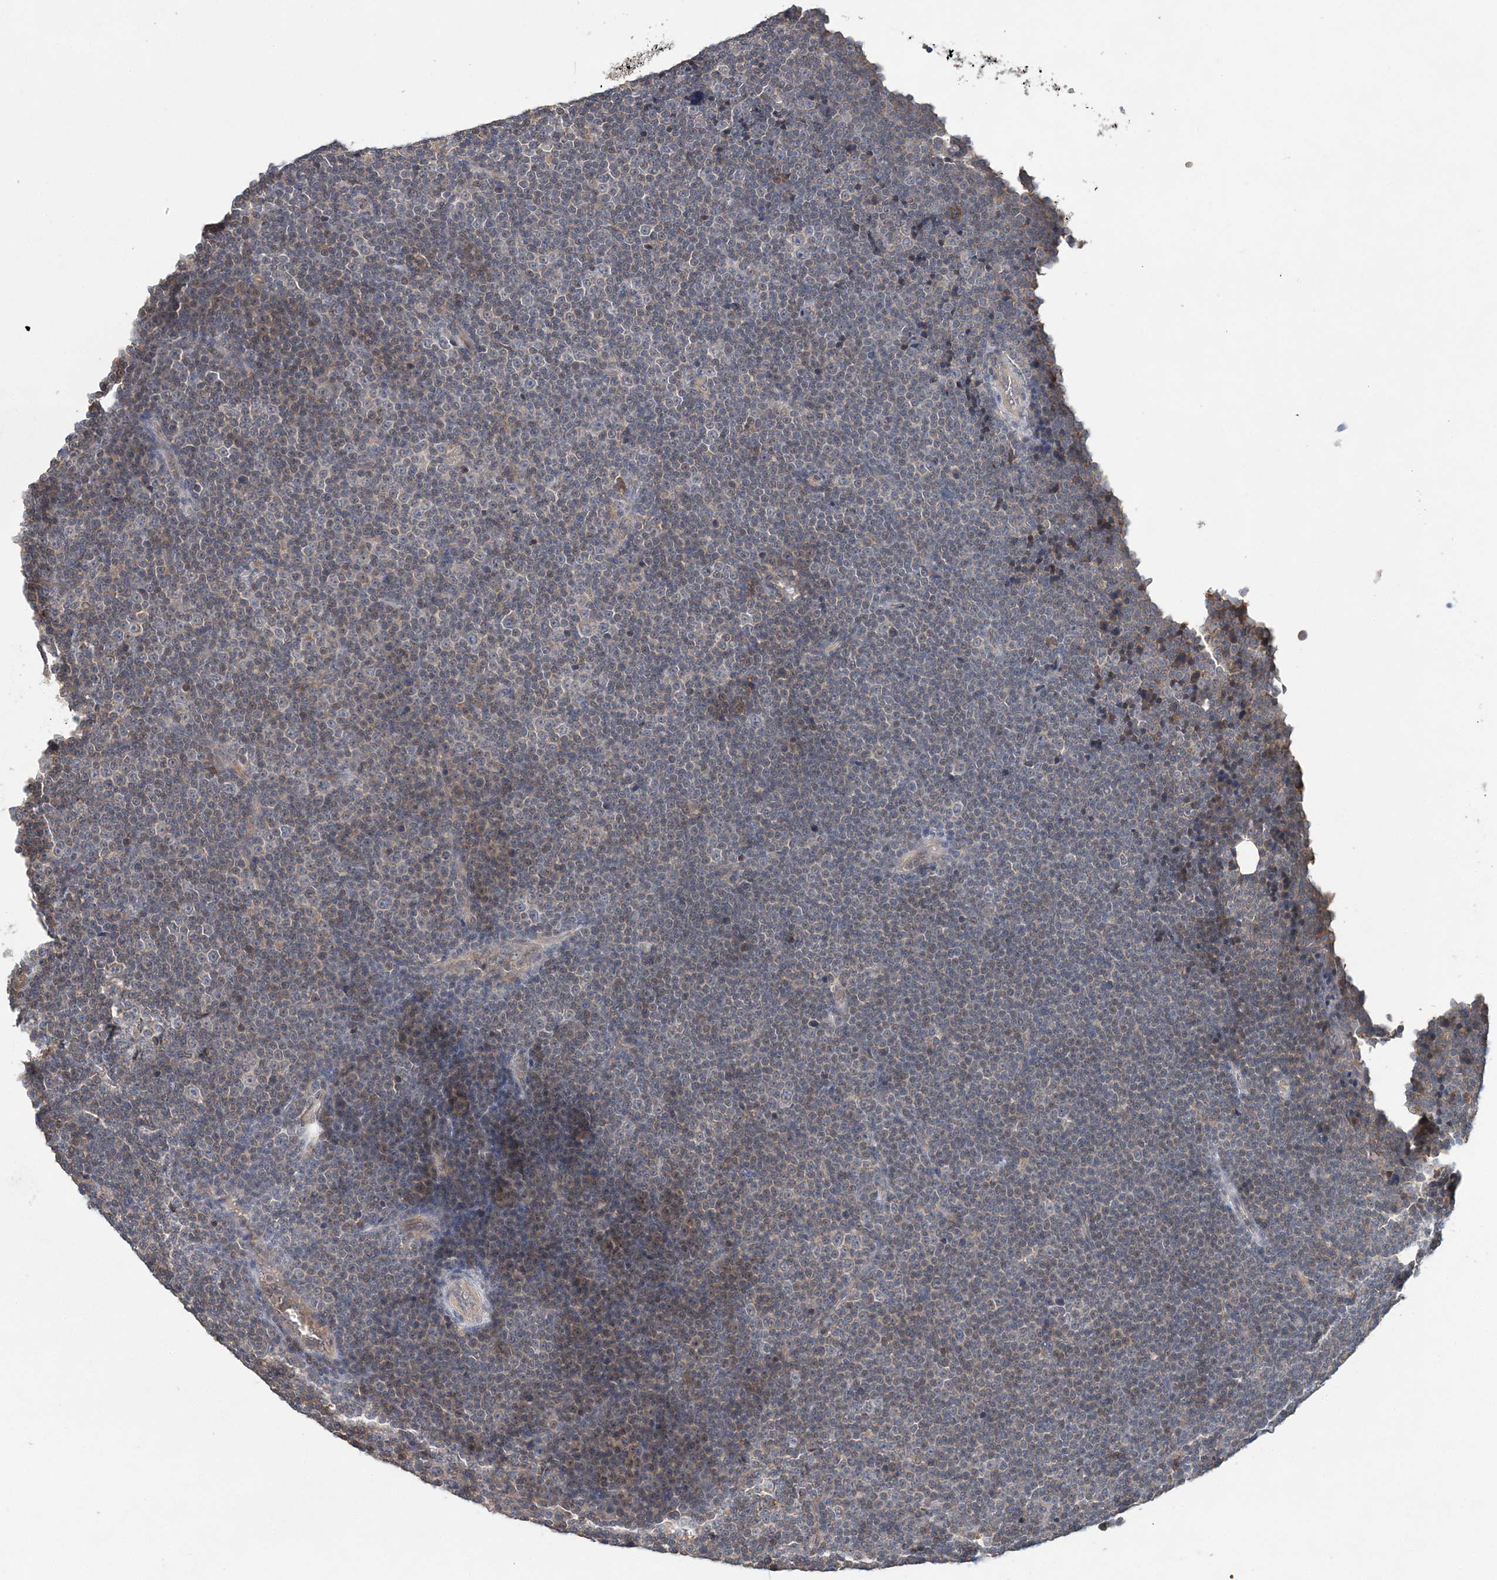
{"staining": {"intensity": "negative", "quantity": "none", "location": "none"}, "tissue": "lymphoma", "cell_type": "Tumor cells", "image_type": "cancer", "snomed": [{"axis": "morphology", "description": "Malignant lymphoma, non-Hodgkin's type, Low grade"}, {"axis": "topography", "description": "Lymph node"}], "caption": "Immunohistochemistry (IHC) photomicrograph of neoplastic tissue: human lymphoma stained with DAB (3,3'-diaminobenzidine) demonstrates no significant protein staining in tumor cells. (DAB IHC visualized using brightfield microscopy, high magnification).", "gene": "SYCP3", "patient": {"sex": "female", "age": 67}}